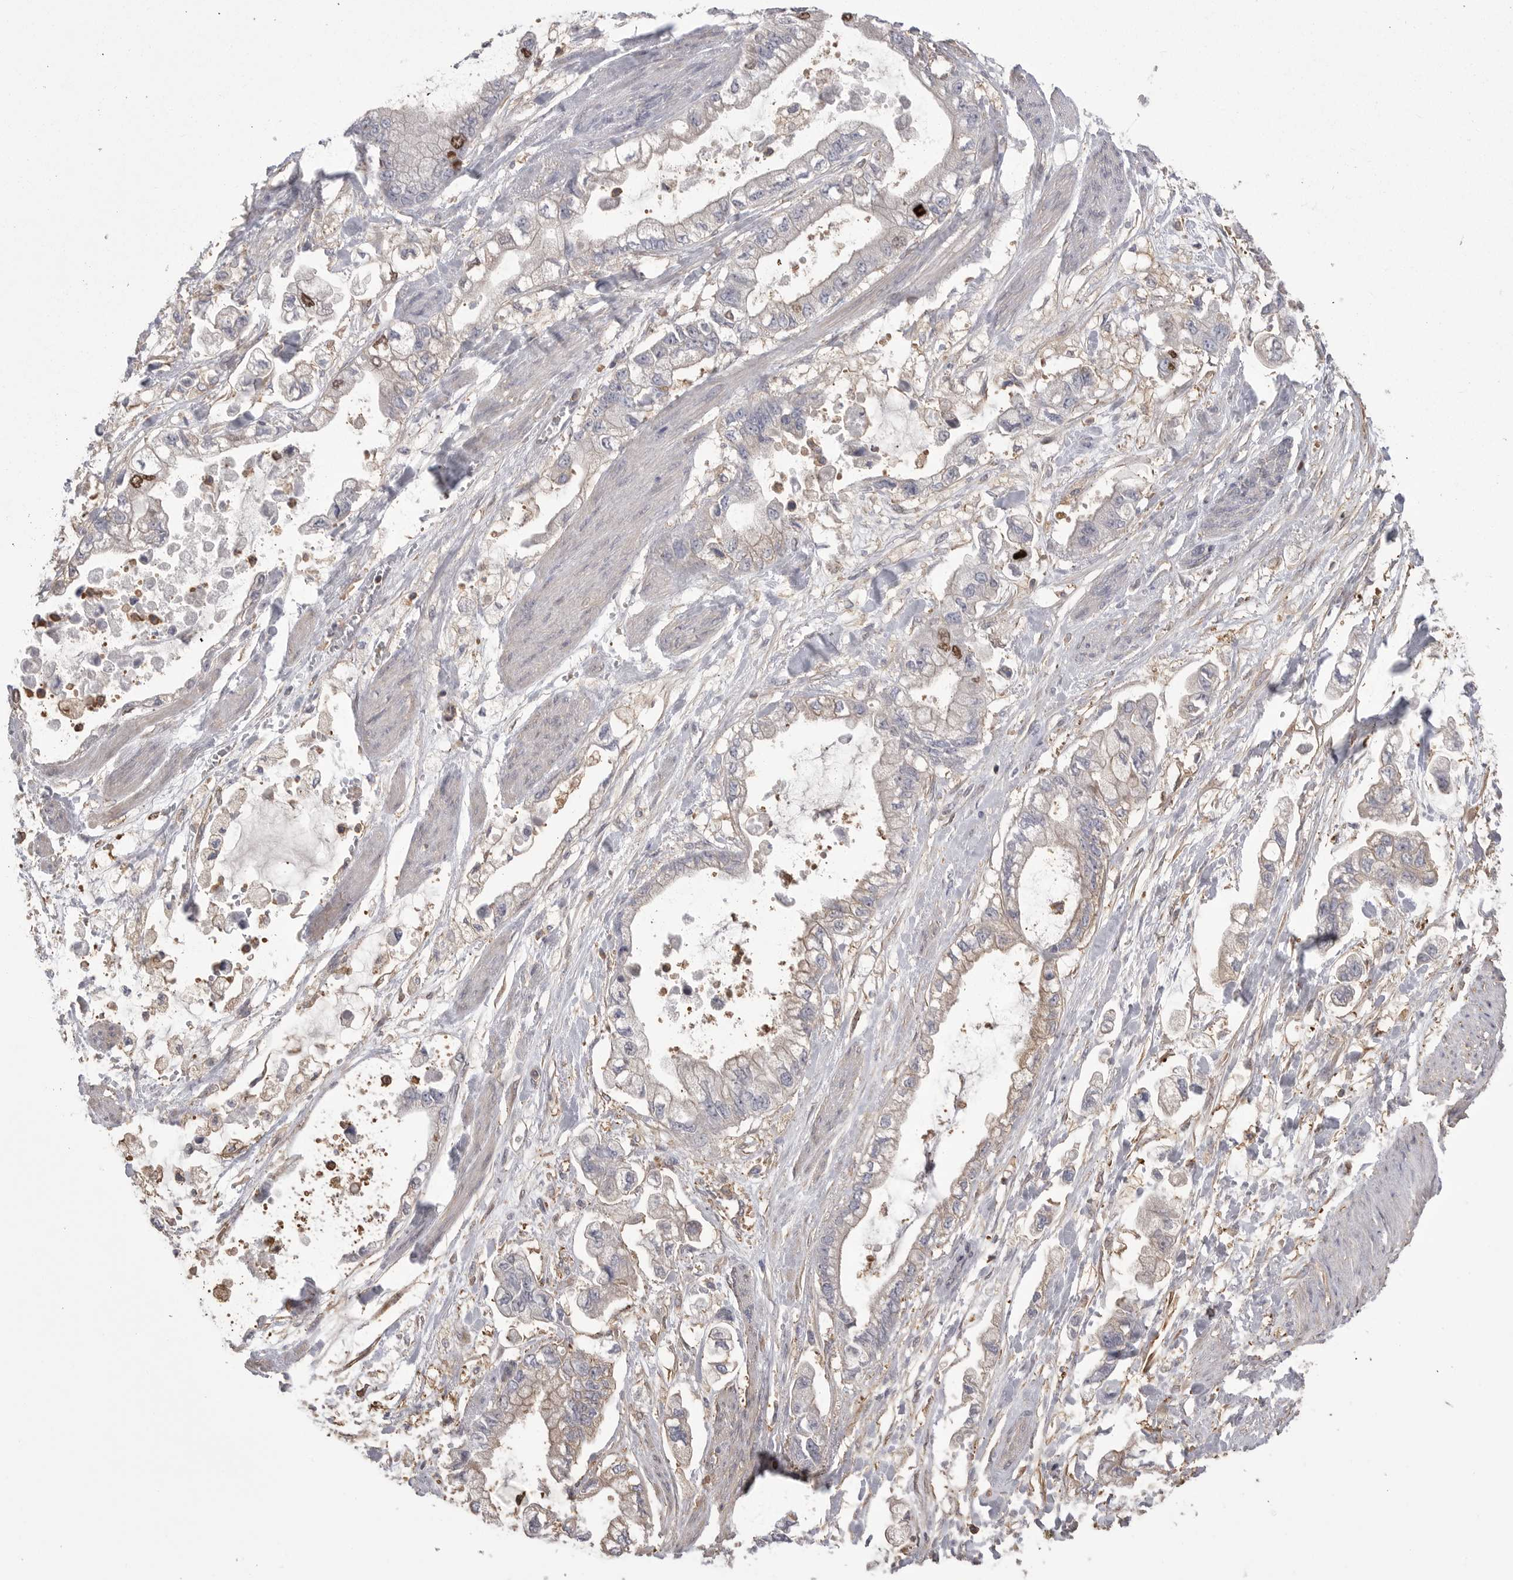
{"staining": {"intensity": "moderate", "quantity": "<25%", "location": "cytoplasmic/membranous,nuclear"}, "tissue": "stomach cancer", "cell_type": "Tumor cells", "image_type": "cancer", "snomed": [{"axis": "morphology", "description": "Normal tissue, NOS"}, {"axis": "morphology", "description": "Adenocarcinoma, NOS"}, {"axis": "topography", "description": "Stomach"}], "caption": "IHC (DAB) staining of human stomach cancer displays moderate cytoplasmic/membranous and nuclear protein staining in approximately <25% of tumor cells.", "gene": "TOP2A", "patient": {"sex": "male", "age": 62}}